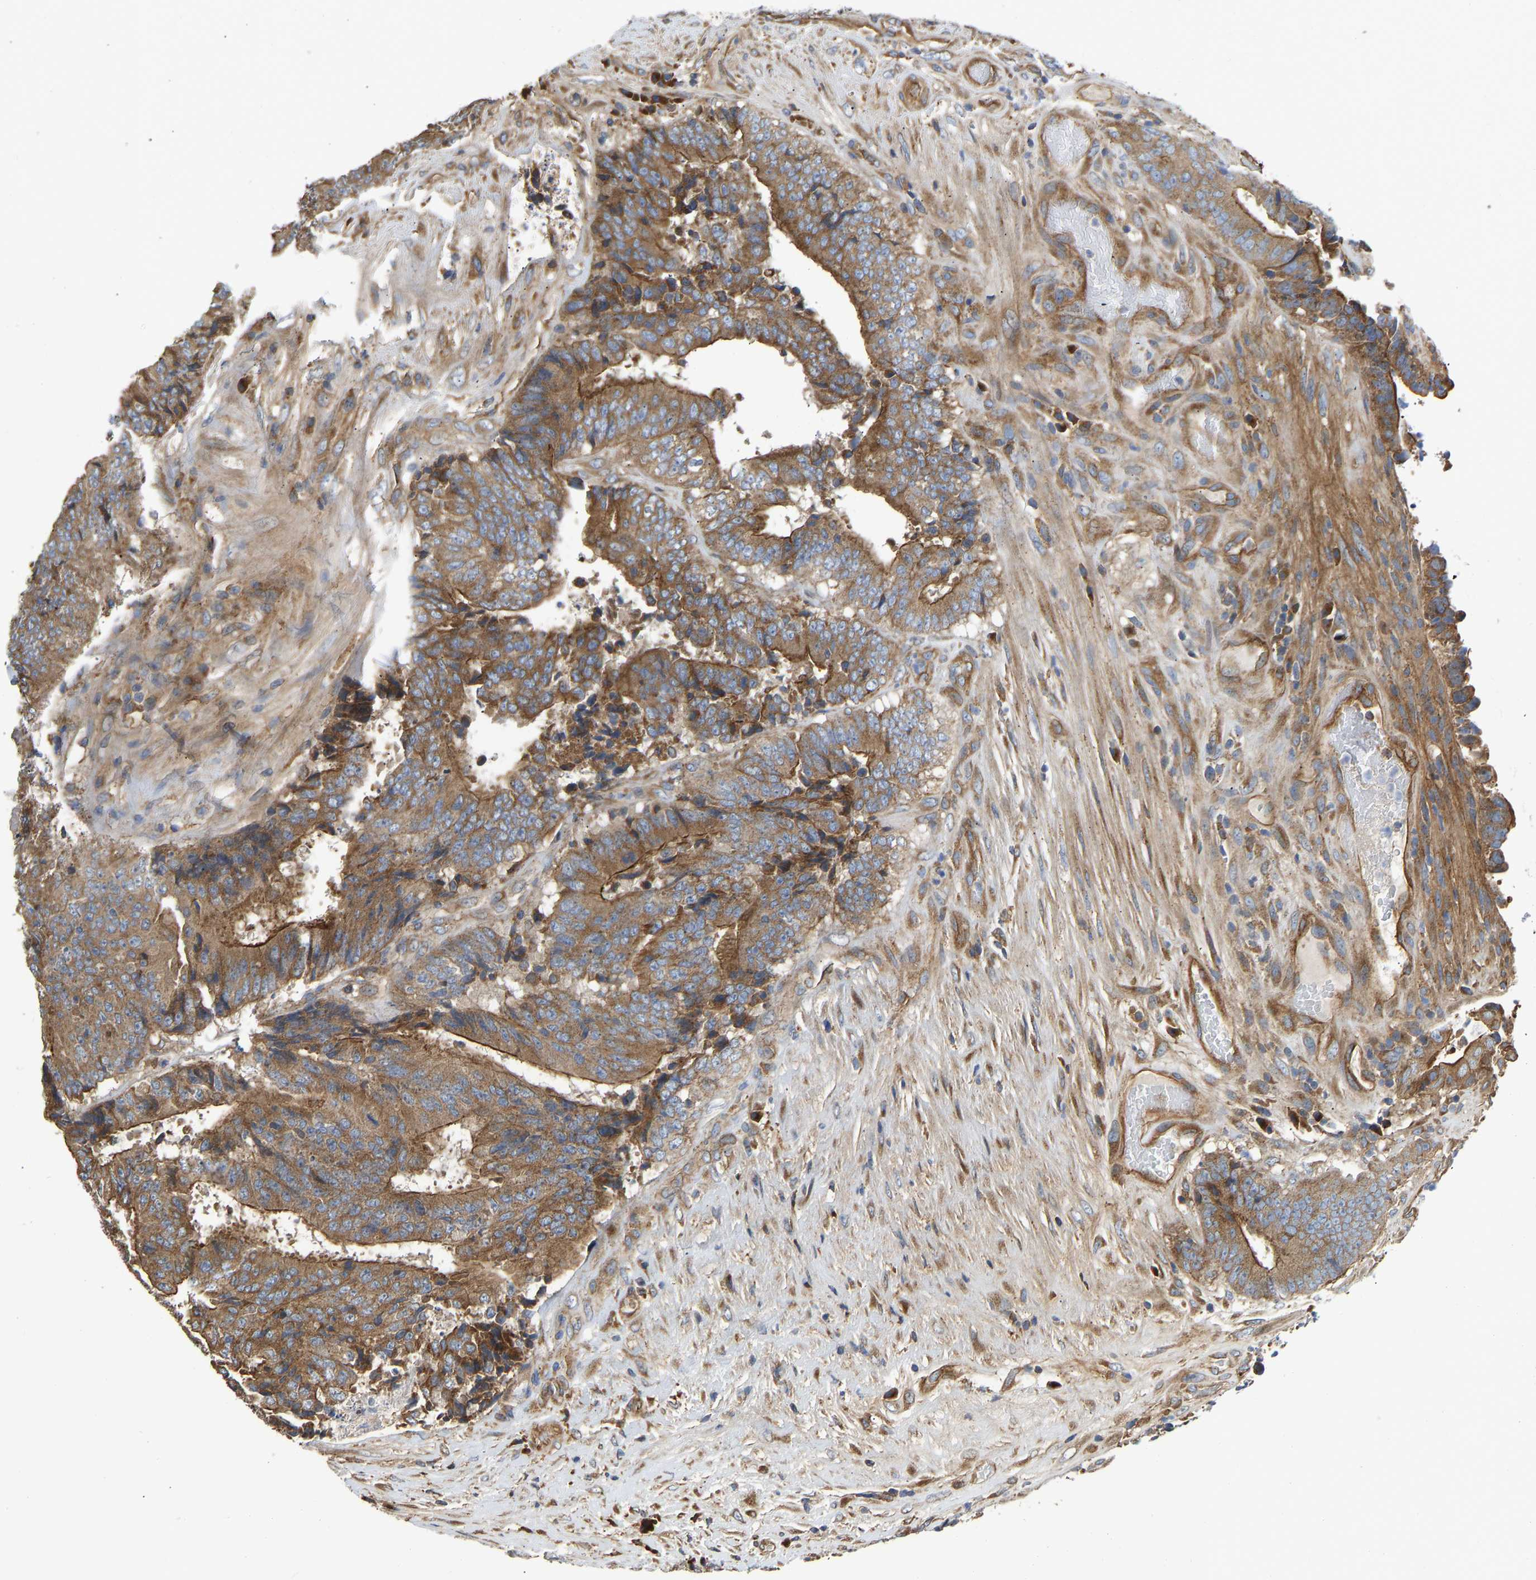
{"staining": {"intensity": "moderate", "quantity": ">75%", "location": "cytoplasmic/membranous"}, "tissue": "colorectal cancer", "cell_type": "Tumor cells", "image_type": "cancer", "snomed": [{"axis": "morphology", "description": "Adenocarcinoma, NOS"}, {"axis": "topography", "description": "Rectum"}], "caption": "Protein expression analysis of colorectal cancer (adenocarcinoma) reveals moderate cytoplasmic/membranous expression in approximately >75% of tumor cells.", "gene": "FLNB", "patient": {"sex": "male", "age": 72}}